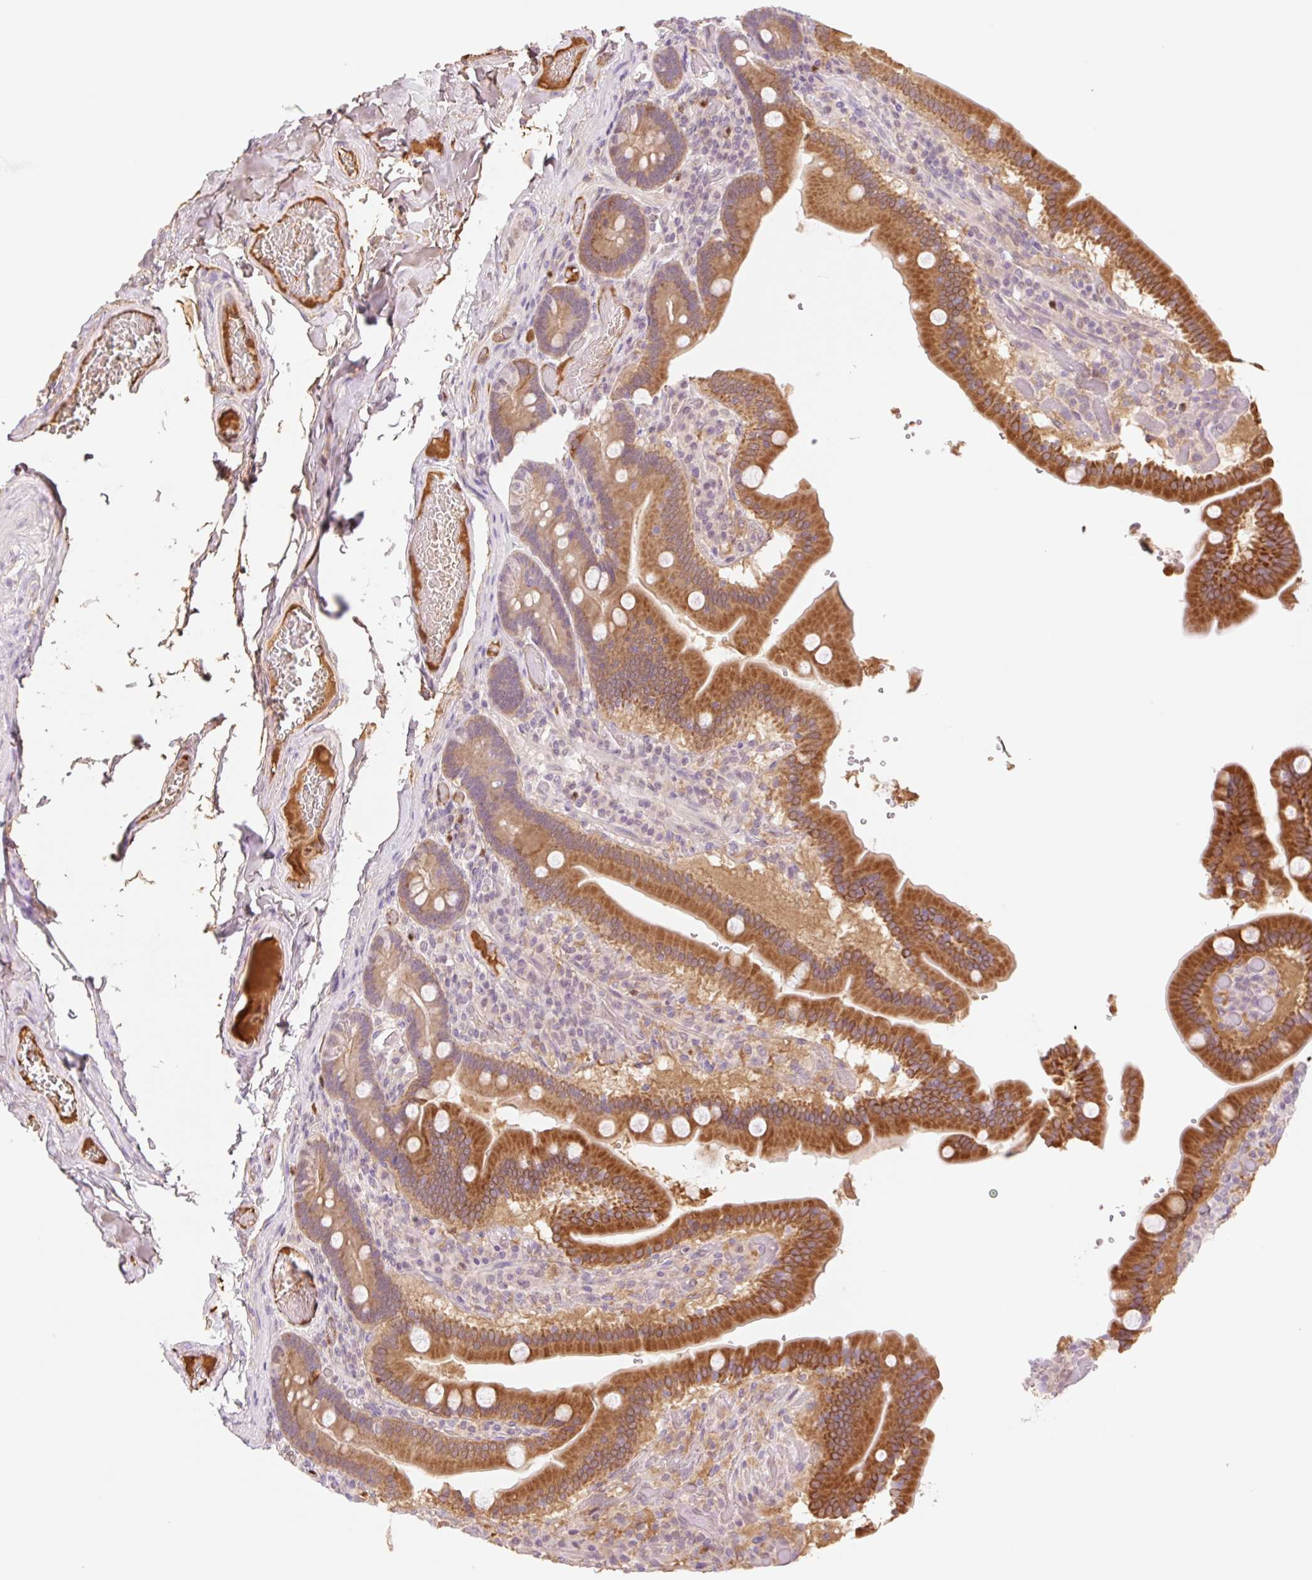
{"staining": {"intensity": "strong", "quantity": ">75%", "location": "cytoplasmic/membranous"}, "tissue": "duodenum", "cell_type": "Glandular cells", "image_type": "normal", "snomed": [{"axis": "morphology", "description": "Normal tissue, NOS"}, {"axis": "topography", "description": "Duodenum"}], "caption": "This histopathology image reveals immunohistochemistry staining of unremarkable duodenum, with high strong cytoplasmic/membranous expression in about >75% of glandular cells.", "gene": "HEBP1", "patient": {"sex": "female", "age": 62}}